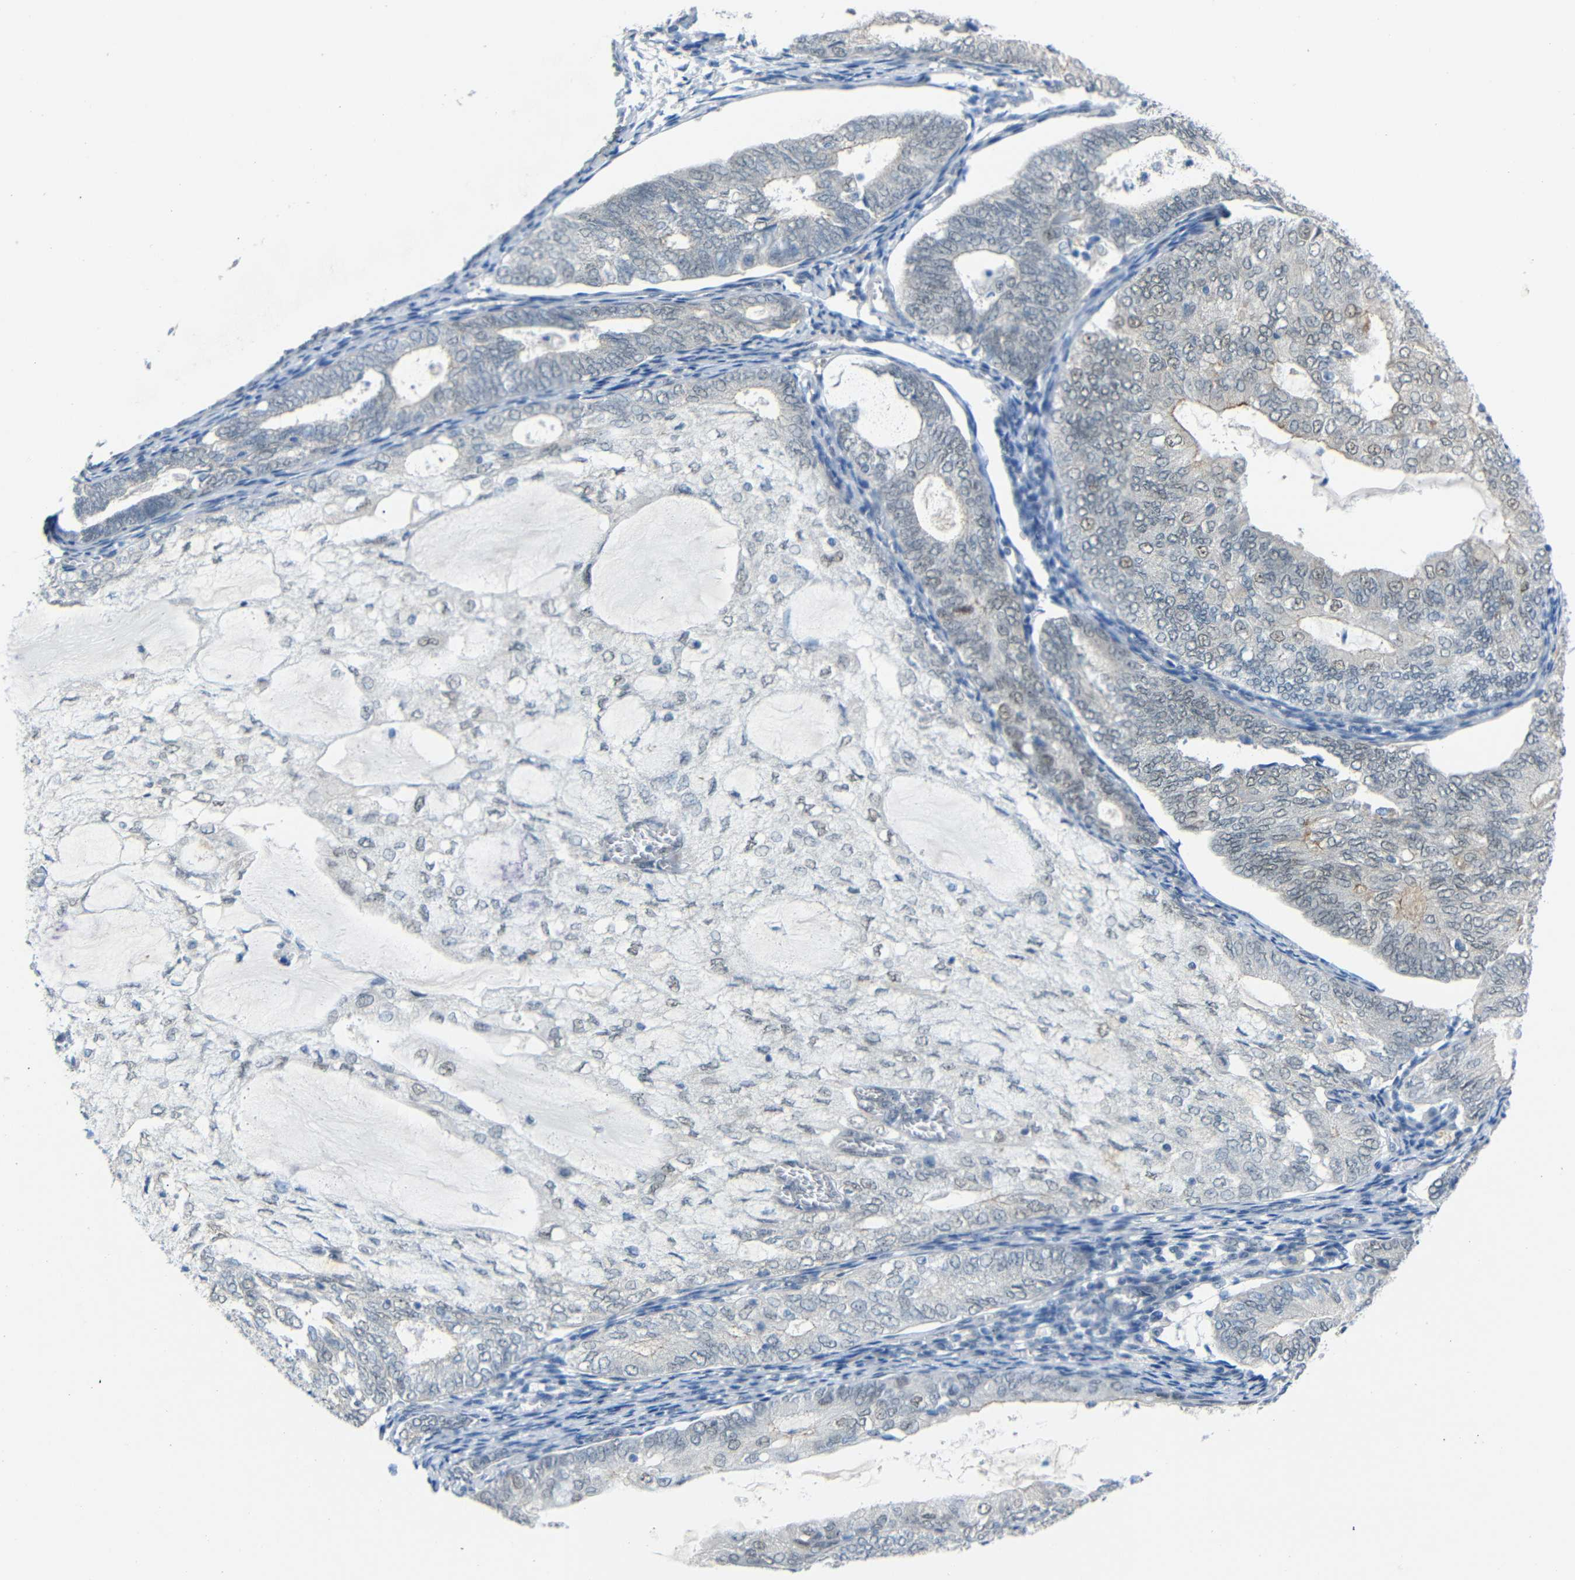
{"staining": {"intensity": "weak", "quantity": "<25%", "location": "cytoplasmic/membranous,nuclear"}, "tissue": "endometrial cancer", "cell_type": "Tumor cells", "image_type": "cancer", "snomed": [{"axis": "morphology", "description": "Adenocarcinoma, NOS"}, {"axis": "topography", "description": "Endometrium"}], "caption": "Histopathology image shows no significant protein expression in tumor cells of endometrial adenocarcinoma.", "gene": "GPR158", "patient": {"sex": "female", "age": 81}}